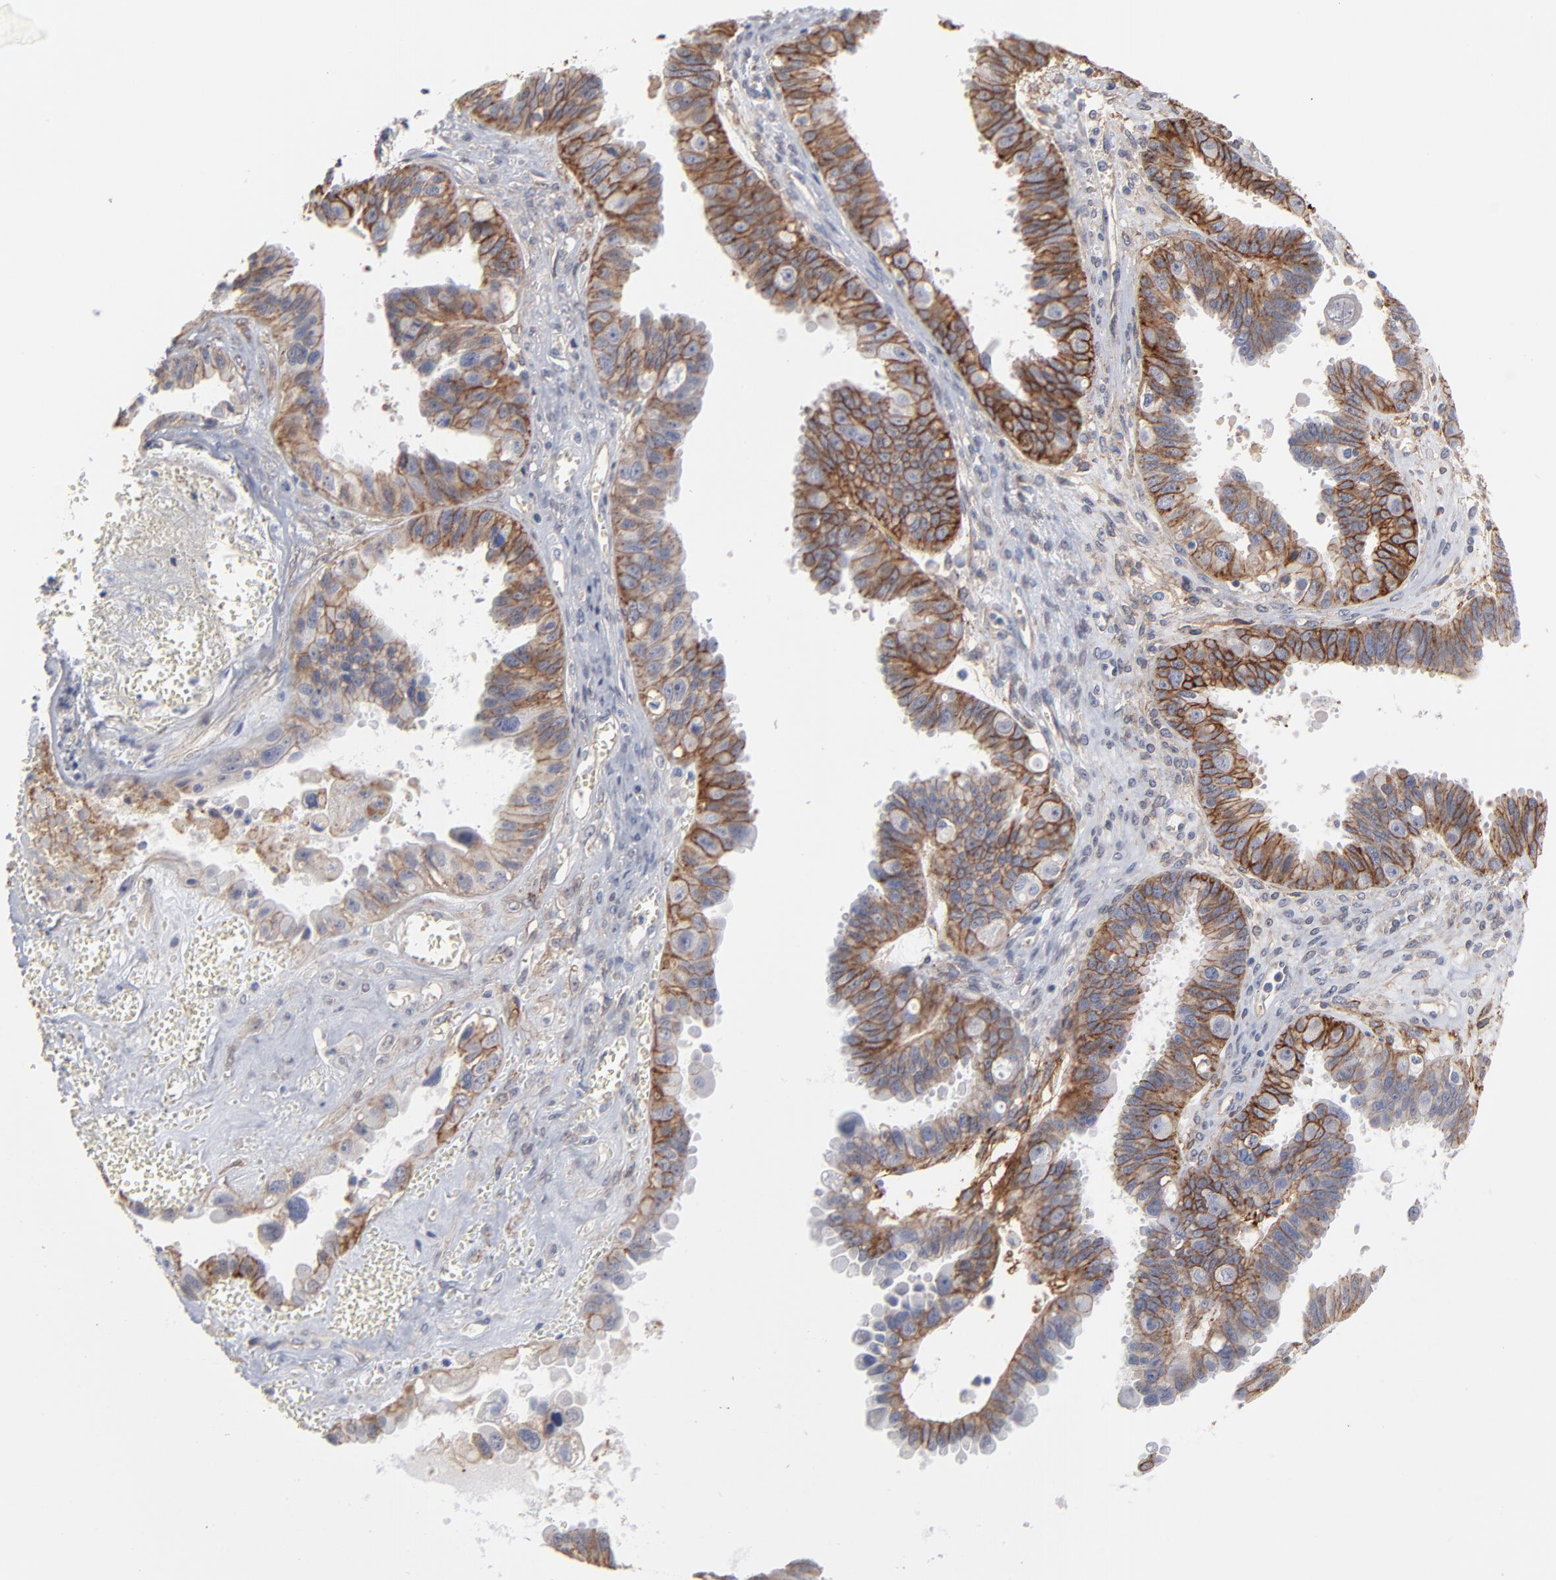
{"staining": {"intensity": "strong", "quantity": ">75%", "location": "cytoplasmic/membranous"}, "tissue": "ovarian cancer", "cell_type": "Tumor cells", "image_type": "cancer", "snomed": [{"axis": "morphology", "description": "Carcinoma, endometroid"}, {"axis": "topography", "description": "Ovary"}], "caption": "High-power microscopy captured an immunohistochemistry (IHC) photomicrograph of ovarian endometroid carcinoma, revealing strong cytoplasmic/membranous staining in about >75% of tumor cells.", "gene": "SLC16A1", "patient": {"sex": "female", "age": 85}}